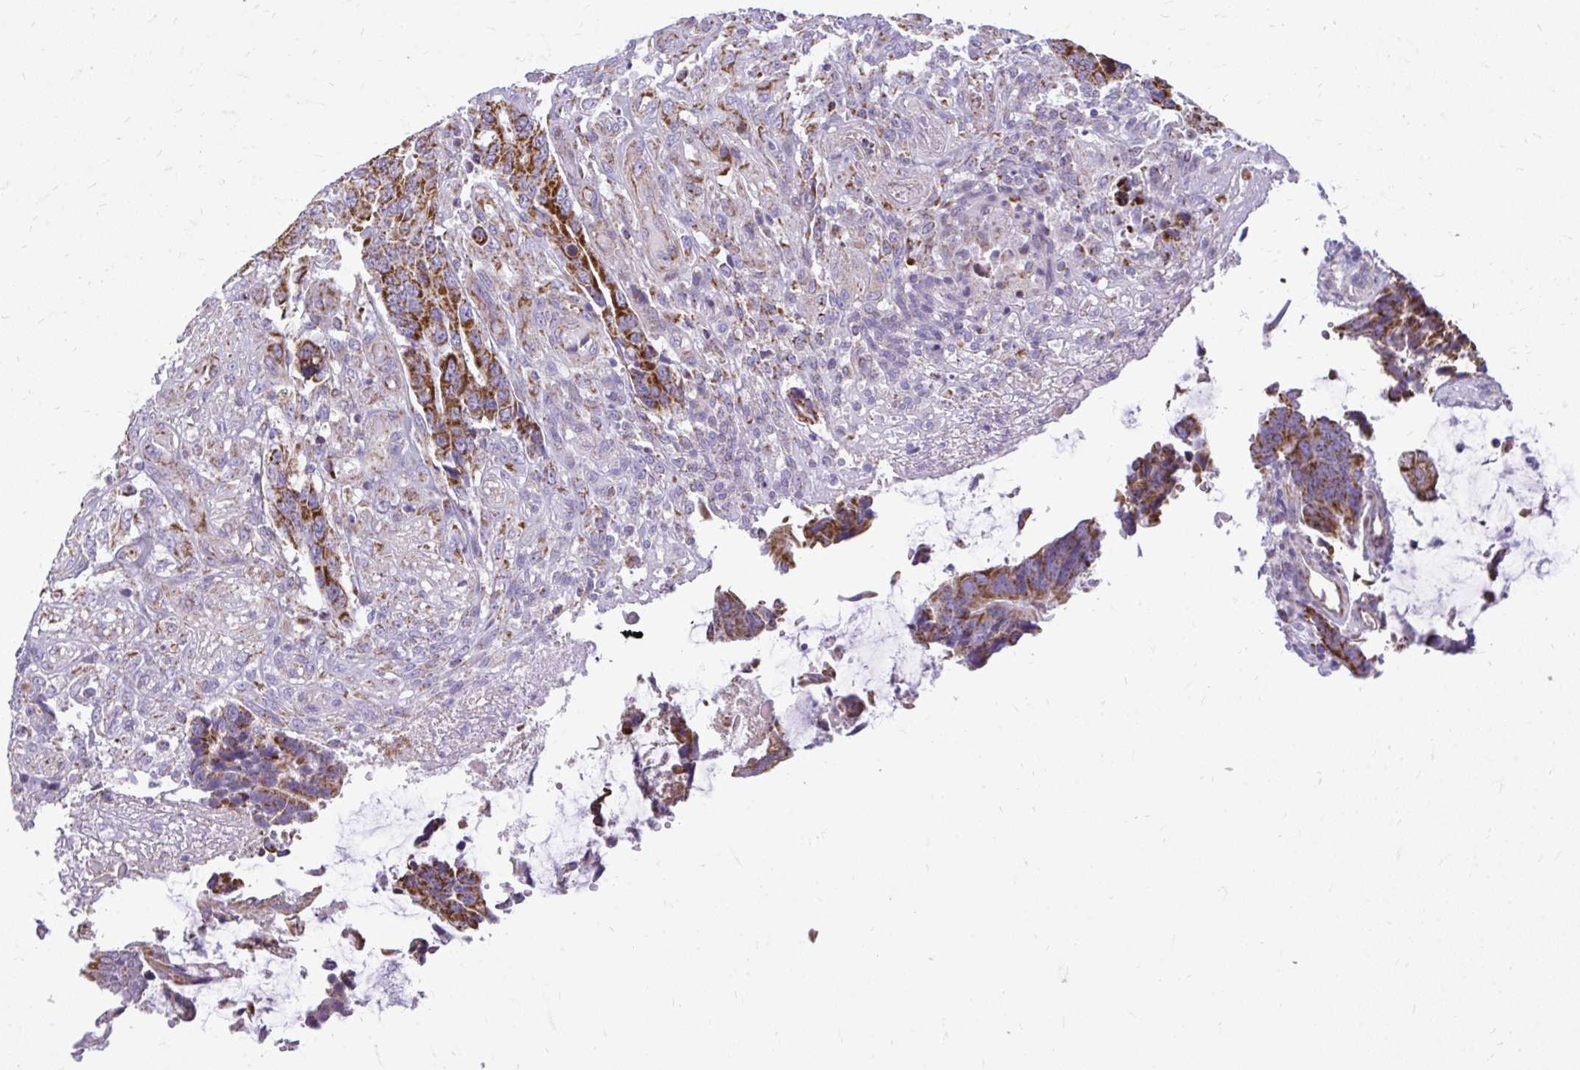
{"staining": {"intensity": "strong", "quantity": ">75%", "location": "cytoplasmic/membranous"}, "tissue": "colorectal cancer", "cell_type": "Tumor cells", "image_type": "cancer", "snomed": [{"axis": "morphology", "description": "Adenocarcinoma, NOS"}, {"axis": "topography", "description": "Colon"}], "caption": "Human colorectal cancer (adenocarcinoma) stained for a protein (brown) exhibits strong cytoplasmic/membranous positive staining in about >75% of tumor cells.", "gene": "IFIT1", "patient": {"sex": "male", "age": 87}}